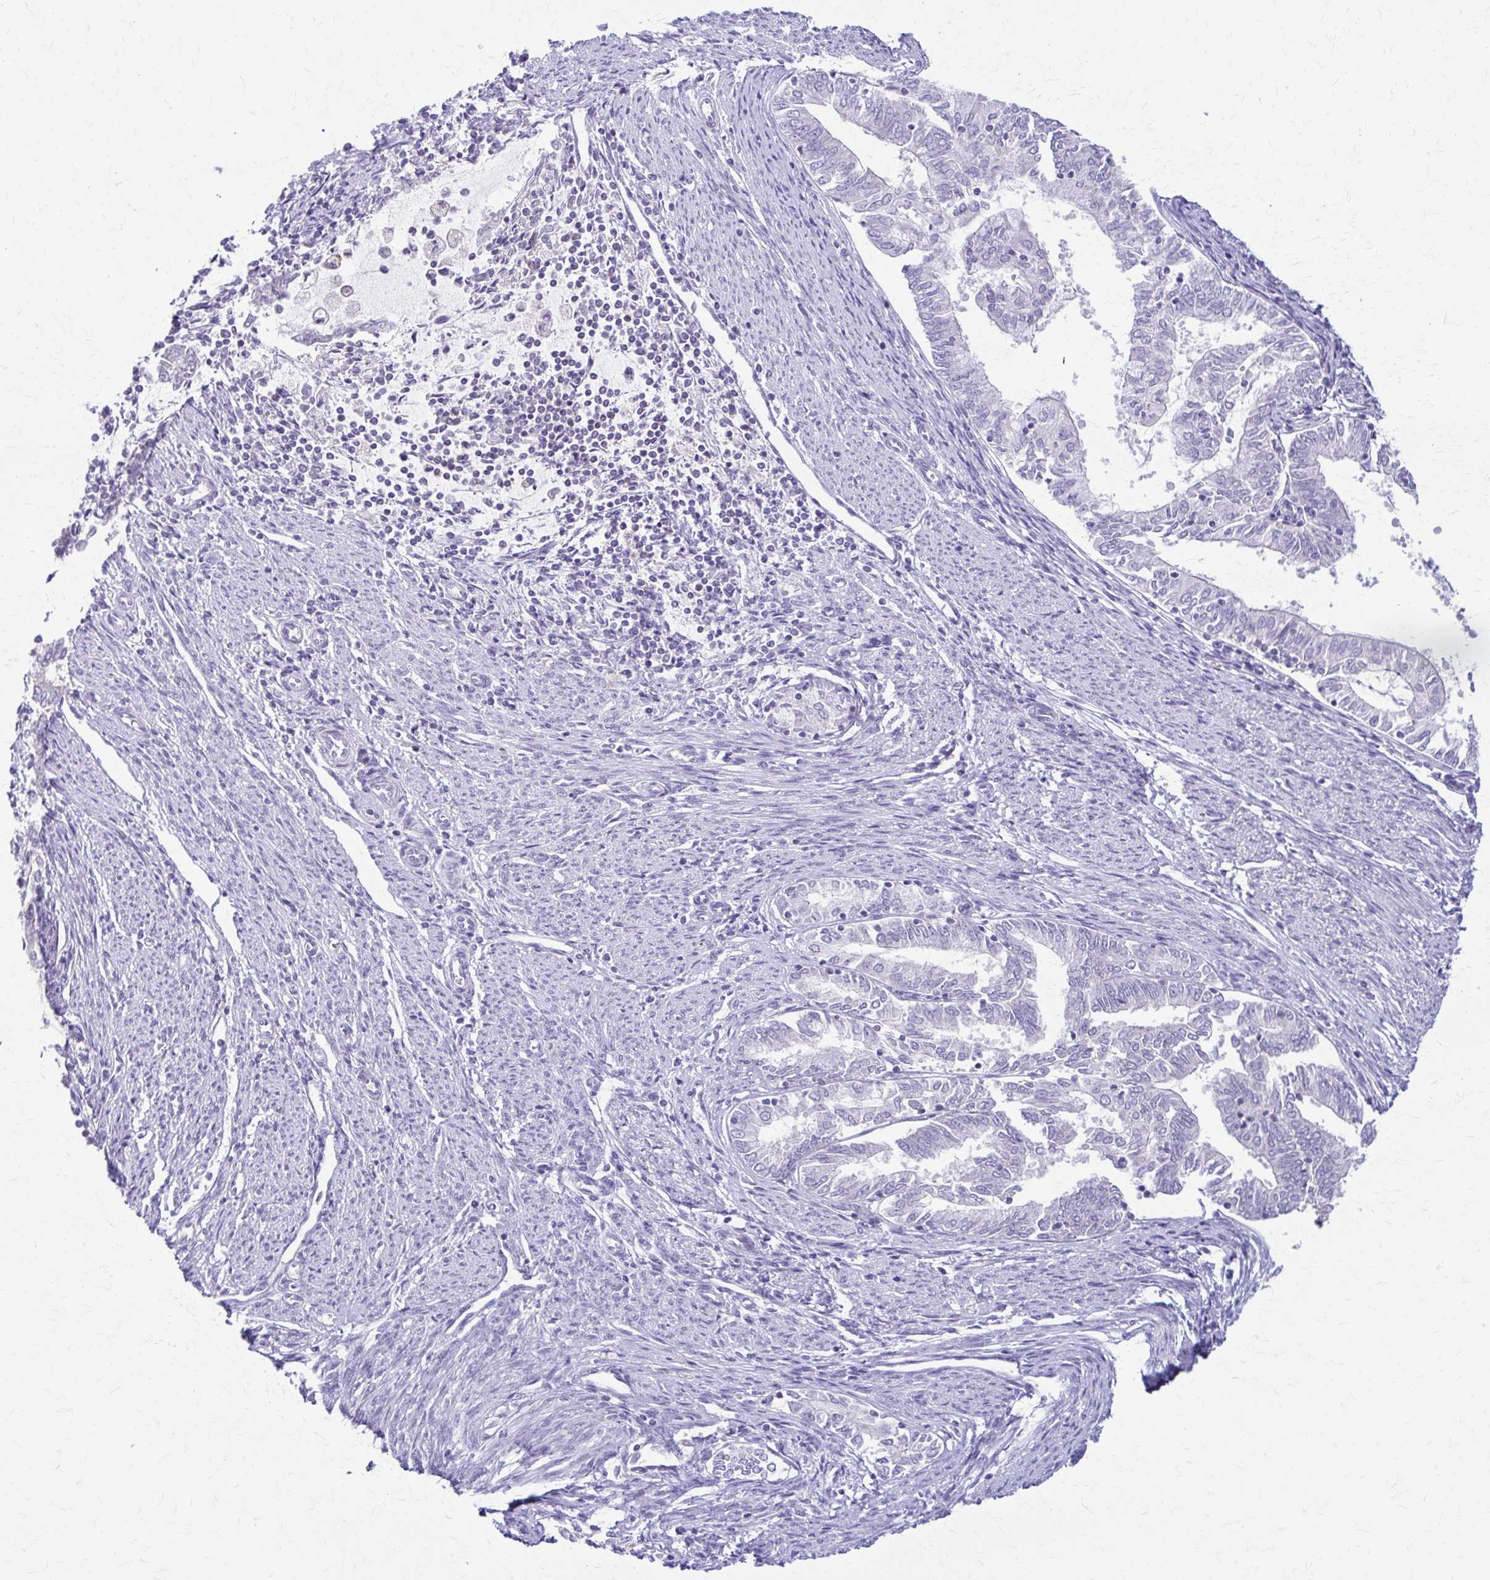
{"staining": {"intensity": "negative", "quantity": "none", "location": "none"}, "tissue": "endometrial cancer", "cell_type": "Tumor cells", "image_type": "cancer", "snomed": [{"axis": "morphology", "description": "Adenocarcinoma, NOS"}, {"axis": "topography", "description": "Endometrium"}], "caption": "Adenocarcinoma (endometrial) stained for a protein using immunohistochemistry demonstrates no positivity tumor cells.", "gene": "PIK3AP1", "patient": {"sex": "female", "age": 79}}